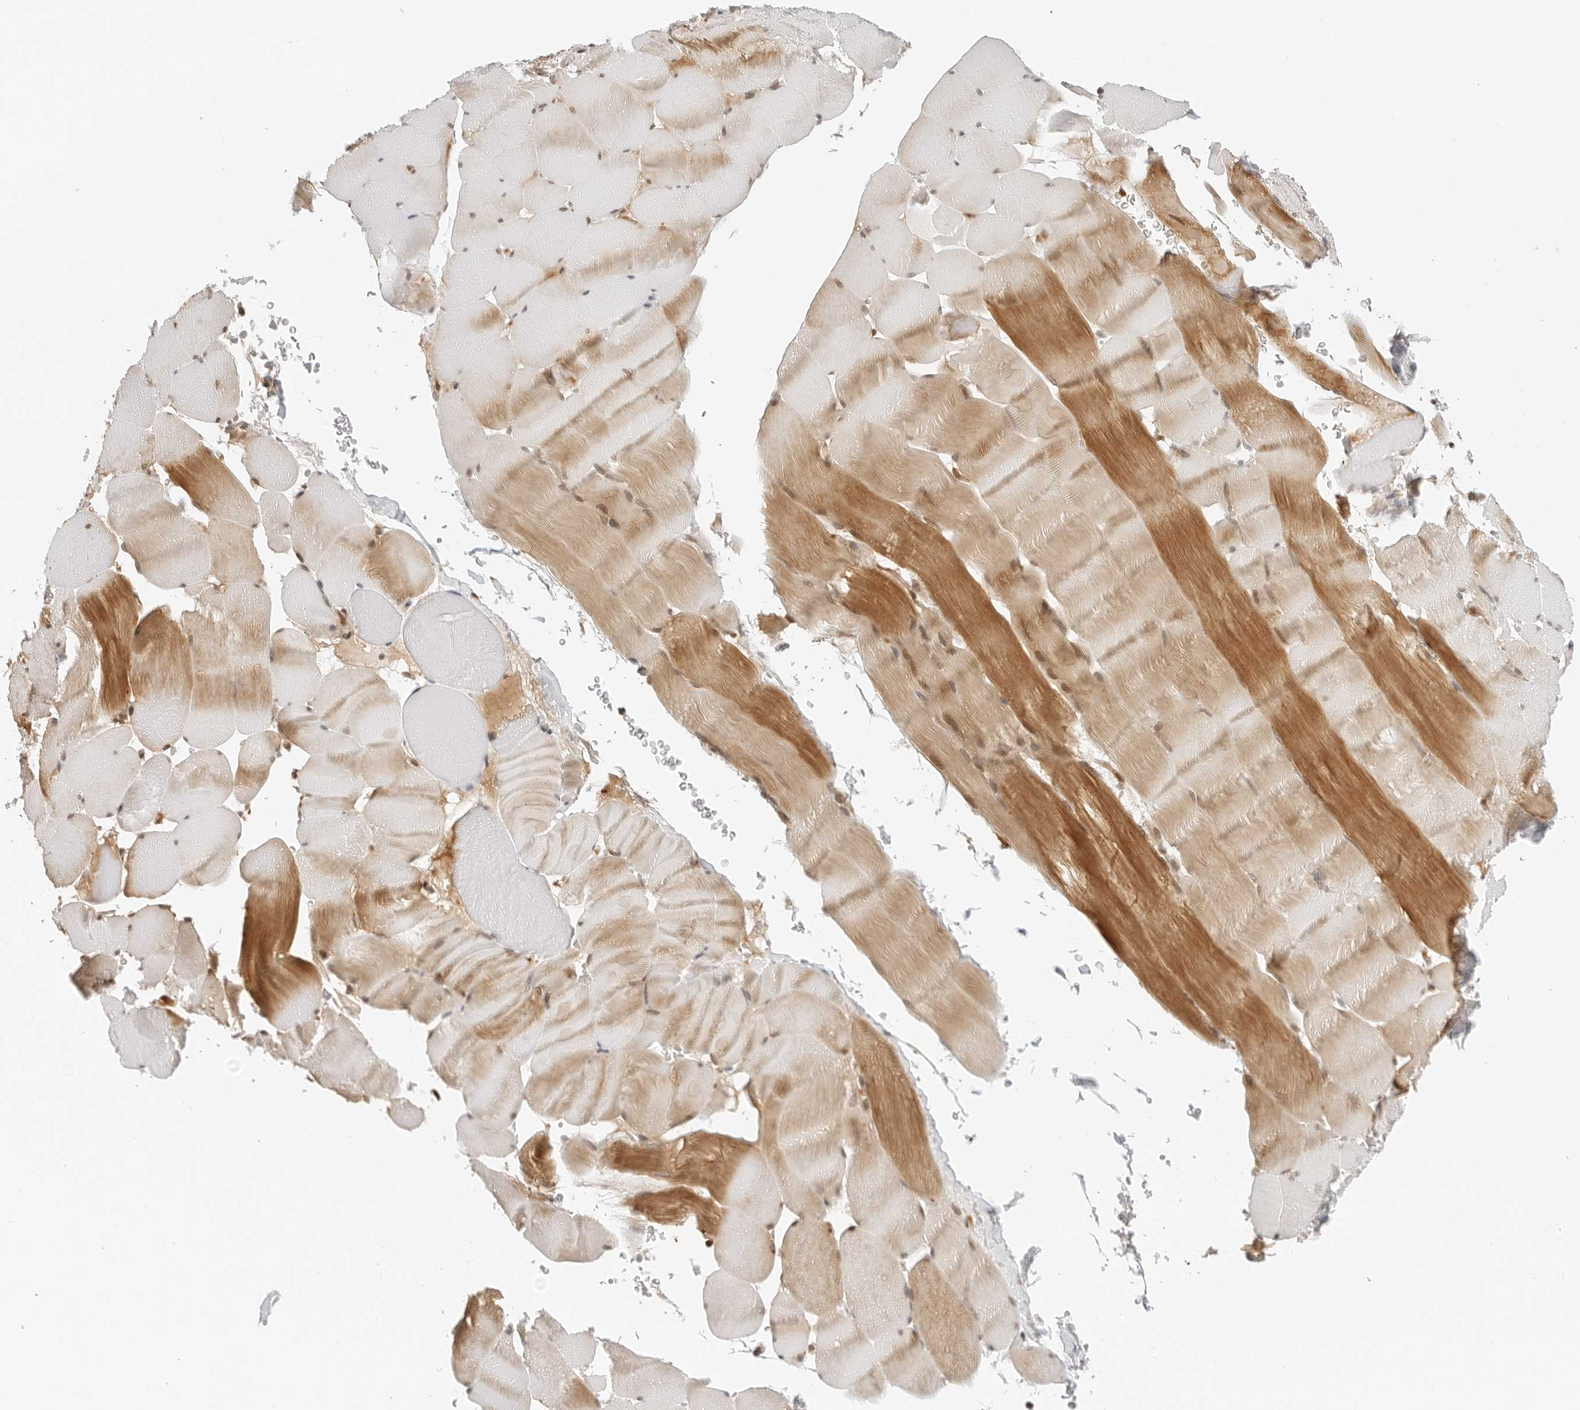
{"staining": {"intensity": "moderate", "quantity": "25%-75%", "location": "cytoplasmic/membranous"}, "tissue": "skeletal muscle", "cell_type": "Myocytes", "image_type": "normal", "snomed": [{"axis": "morphology", "description": "Normal tissue, NOS"}, {"axis": "topography", "description": "Skeletal muscle"}], "caption": "Immunohistochemical staining of normal human skeletal muscle shows medium levels of moderate cytoplasmic/membranous positivity in approximately 25%-75% of myocytes.", "gene": "RC3H1", "patient": {"sex": "male", "age": 62}}